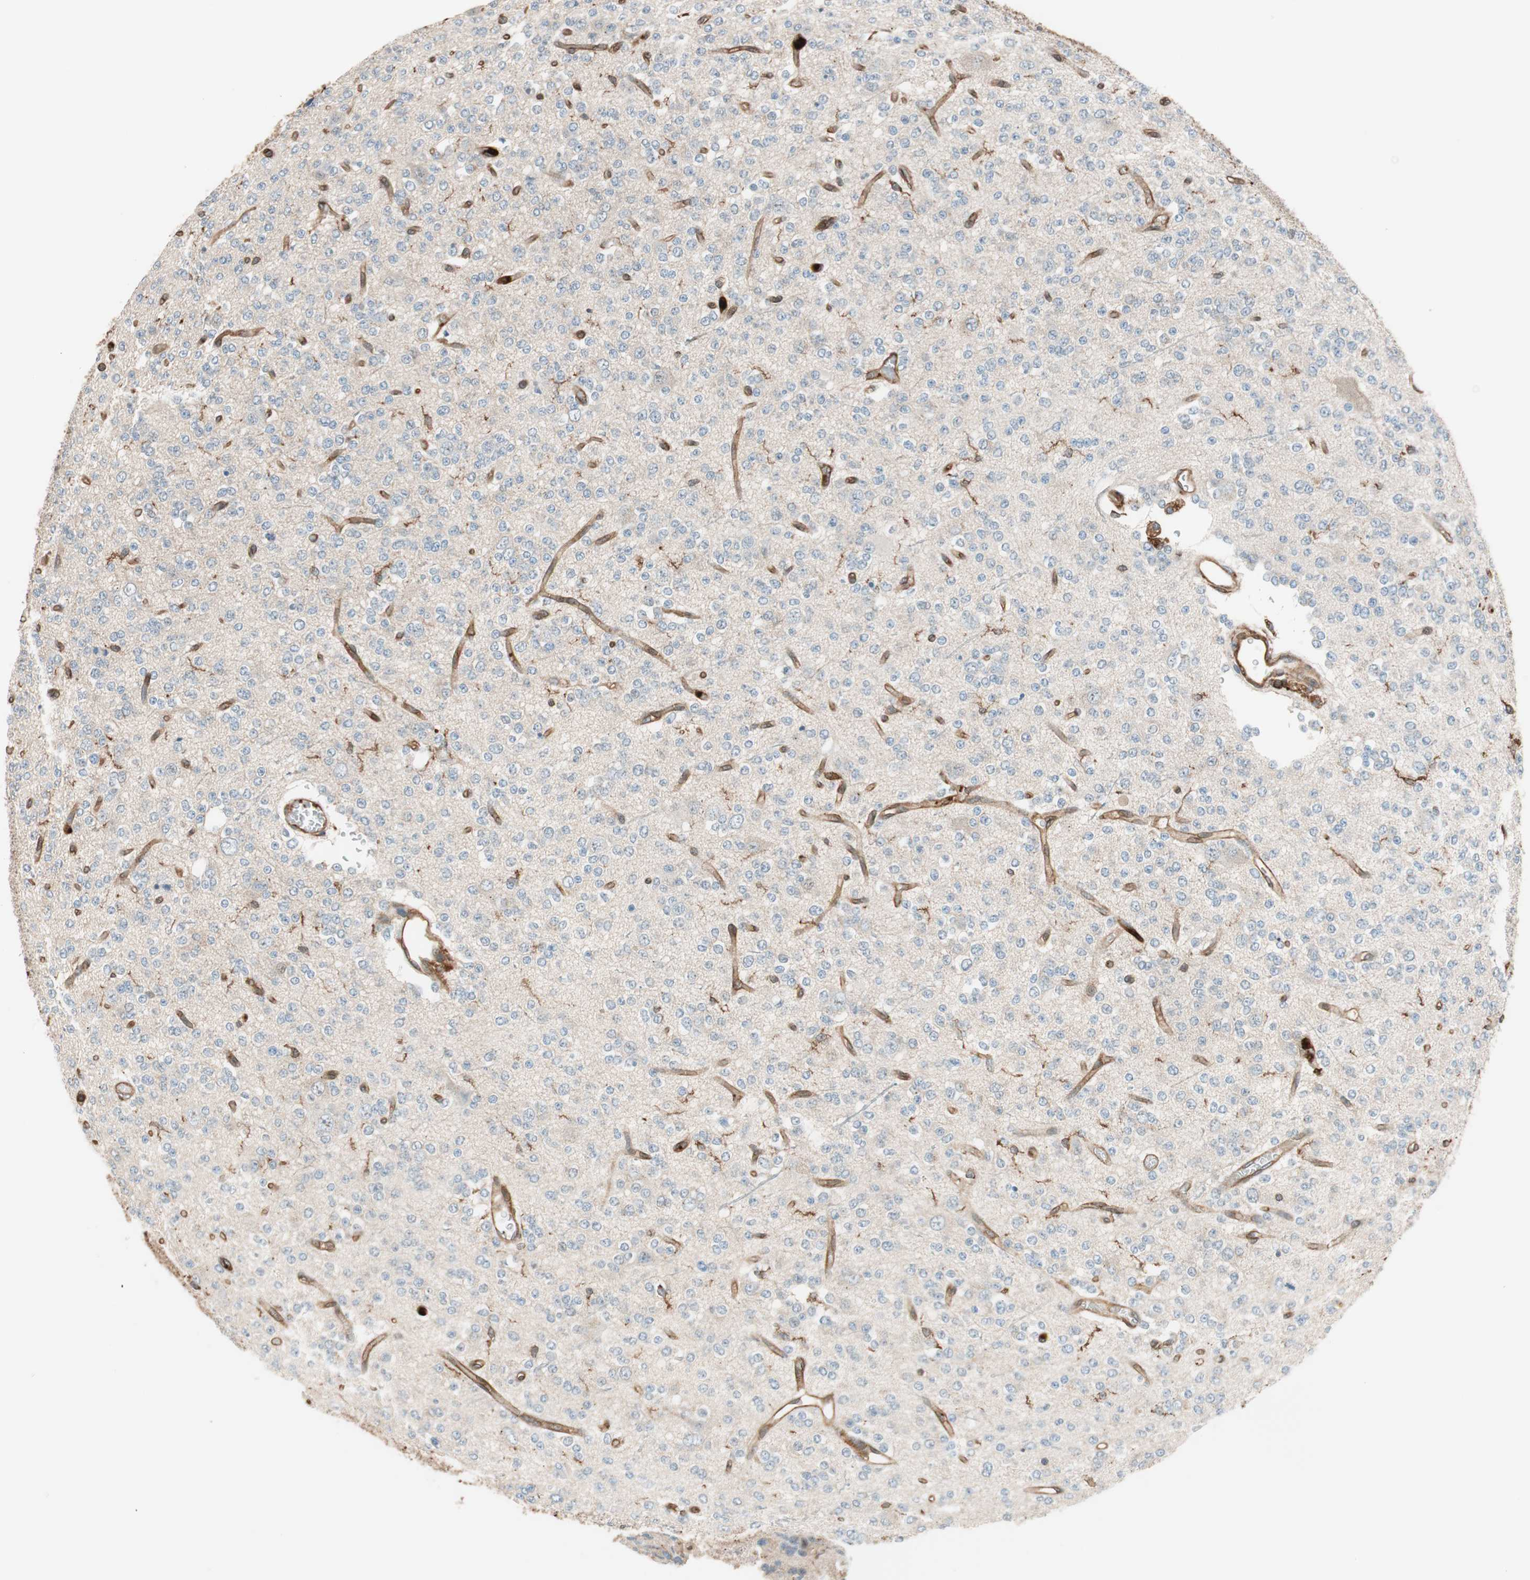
{"staining": {"intensity": "weak", "quantity": ">75%", "location": "cytoplasmic/membranous"}, "tissue": "glioma", "cell_type": "Tumor cells", "image_type": "cancer", "snomed": [{"axis": "morphology", "description": "Glioma, malignant, Low grade"}, {"axis": "topography", "description": "Brain"}], "caption": "Immunohistochemical staining of glioma shows low levels of weak cytoplasmic/membranous protein positivity in approximately >75% of tumor cells. The protein of interest is stained brown, and the nuclei are stained in blue (DAB (3,3'-diaminobenzidine) IHC with brightfield microscopy, high magnification).", "gene": "VASP", "patient": {"sex": "male", "age": 38}}